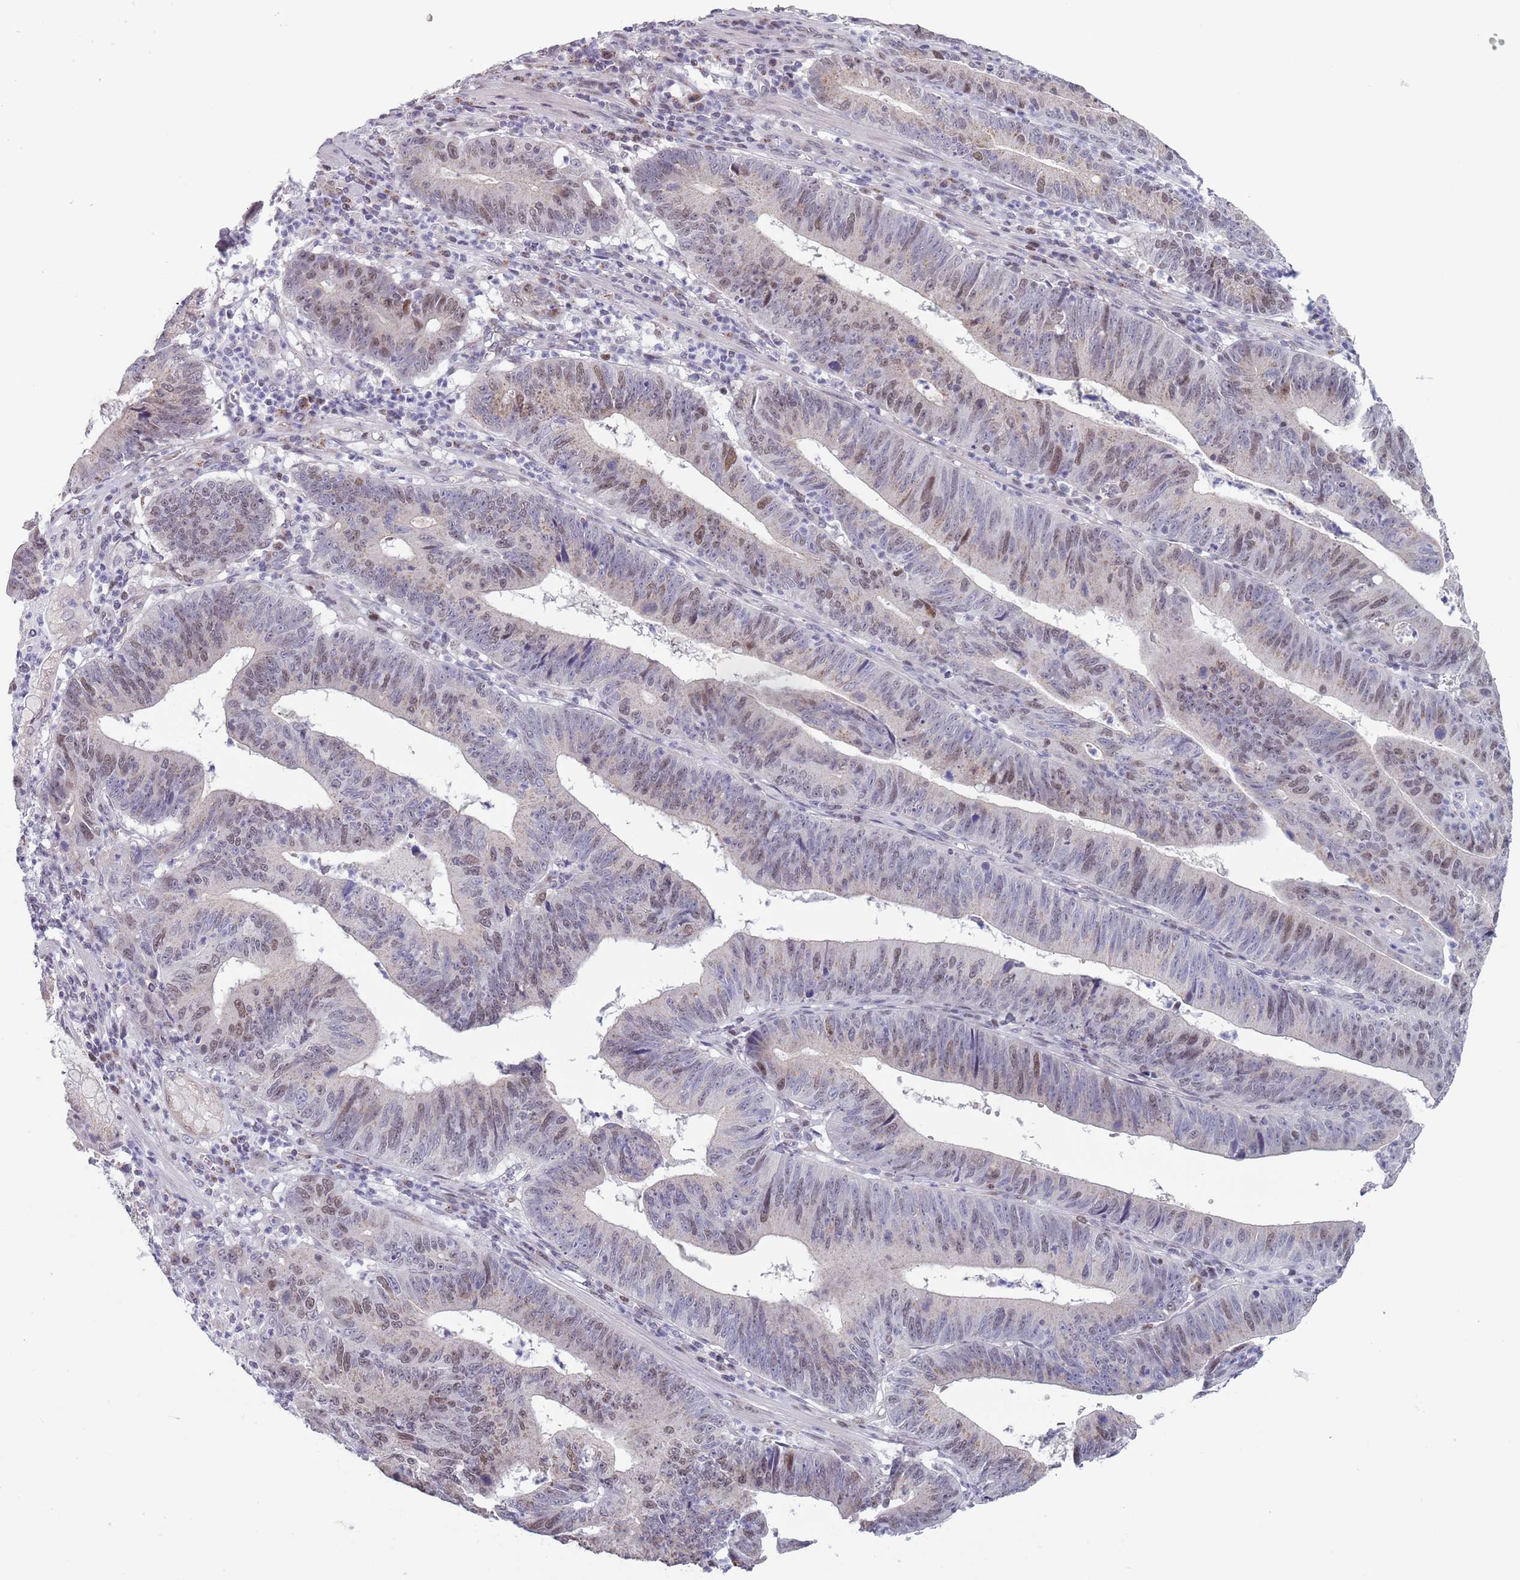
{"staining": {"intensity": "weak", "quantity": "25%-75%", "location": "nuclear"}, "tissue": "stomach cancer", "cell_type": "Tumor cells", "image_type": "cancer", "snomed": [{"axis": "morphology", "description": "Adenocarcinoma, NOS"}, {"axis": "topography", "description": "Stomach"}], "caption": "Stomach adenocarcinoma stained with IHC displays weak nuclear staining in about 25%-75% of tumor cells.", "gene": "ZKSCAN2", "patient": {"sex": "male", "age": 59}}